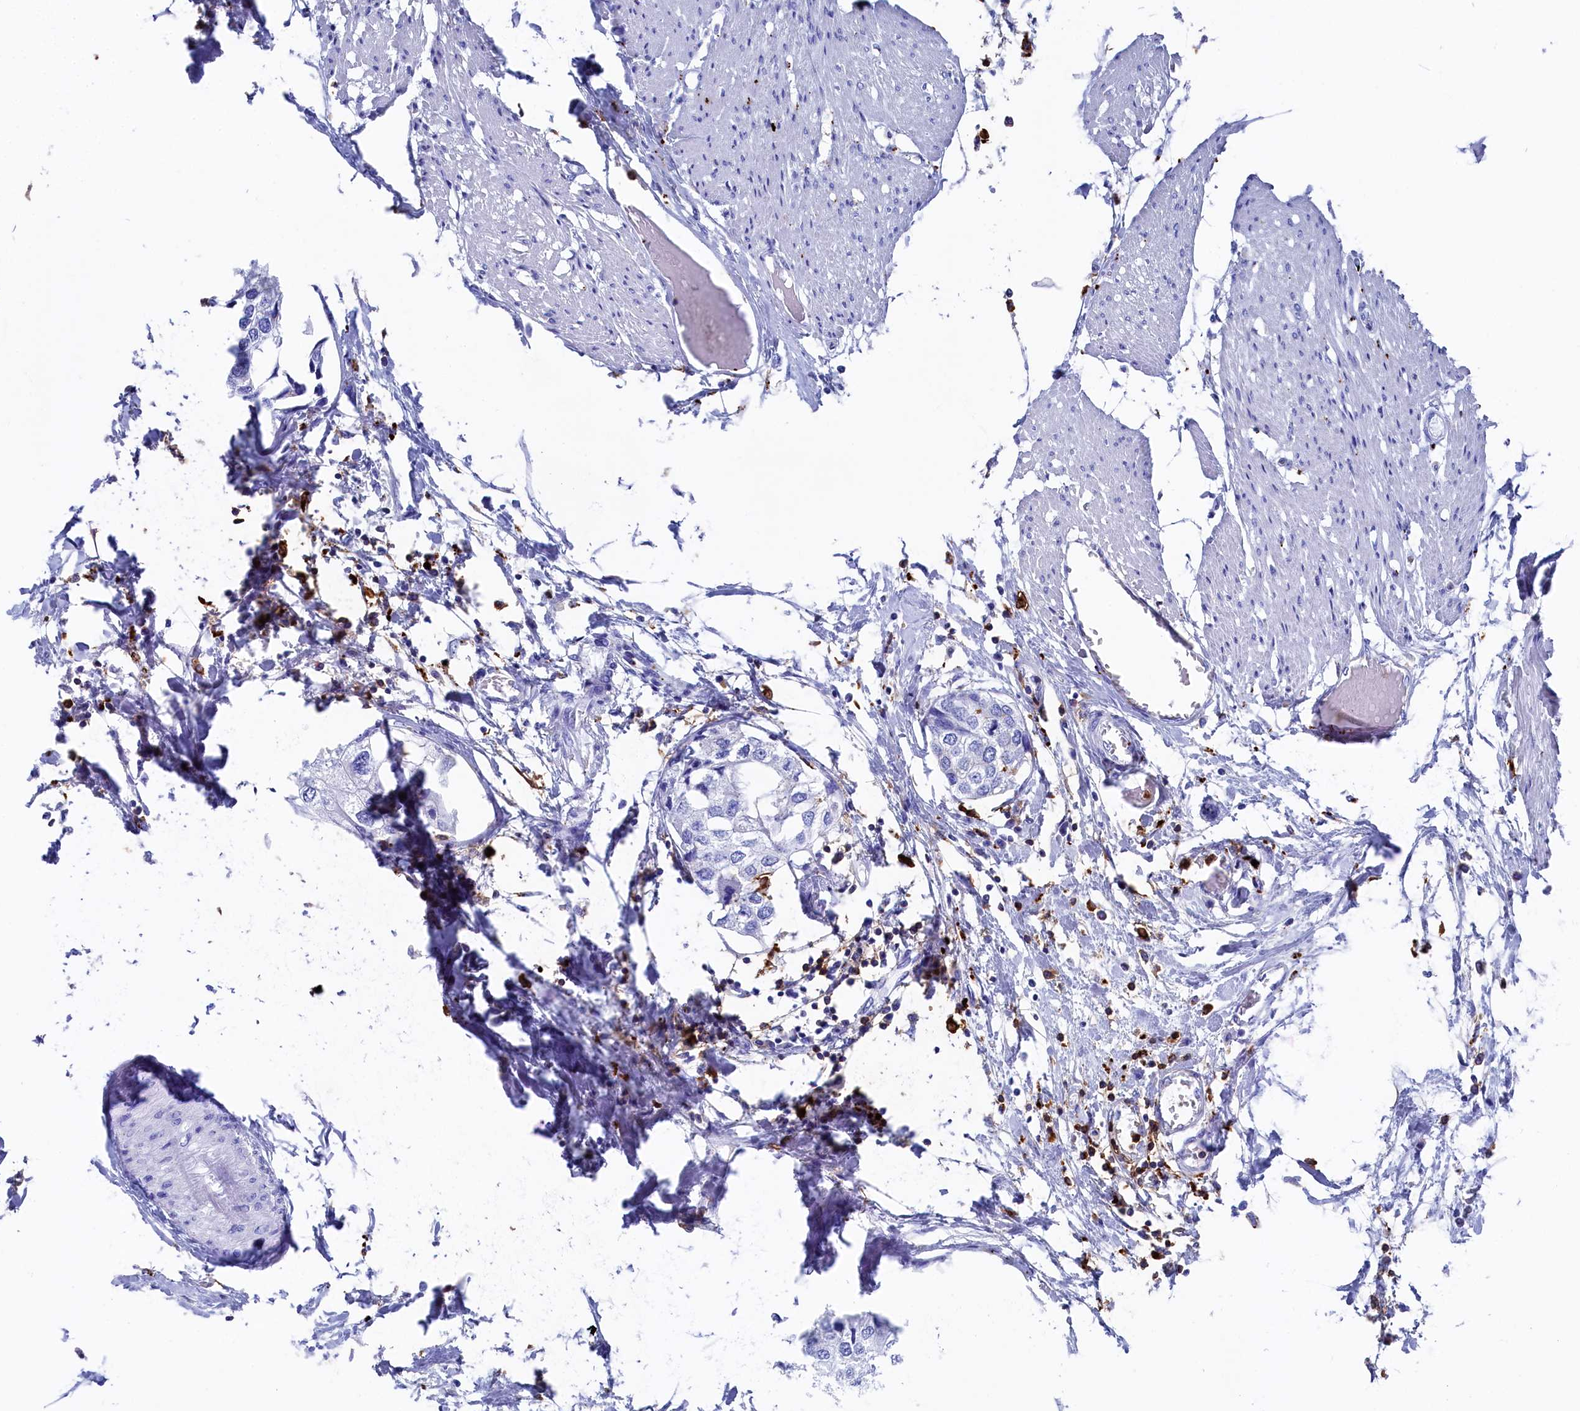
{"staining": {"intensity": "negative", "quantity": "none", "location": "none"}, "tissue": "urothelial cancer", "cell_type": "Tumor cells", "image_type": "cancer", "snomed": [{"axis": "morphology", "description": "Urothelial carcinoma, High grade"}, {"axis": "topography", "description": "Urinary bladder"}], "caption": "DAB immunohistochemical staining of human urothelial carcinoma (high-grade) displays no significant staining in tumor cells. Brightfield microscopy of immunohistochemistry stained with DAB (3,3'-diaminobenzidine) (brown) and hematoxylin (blue), captured at high magnification.", "gene": "PLAC8", "patient": {"sex": "male", "age": 64}}